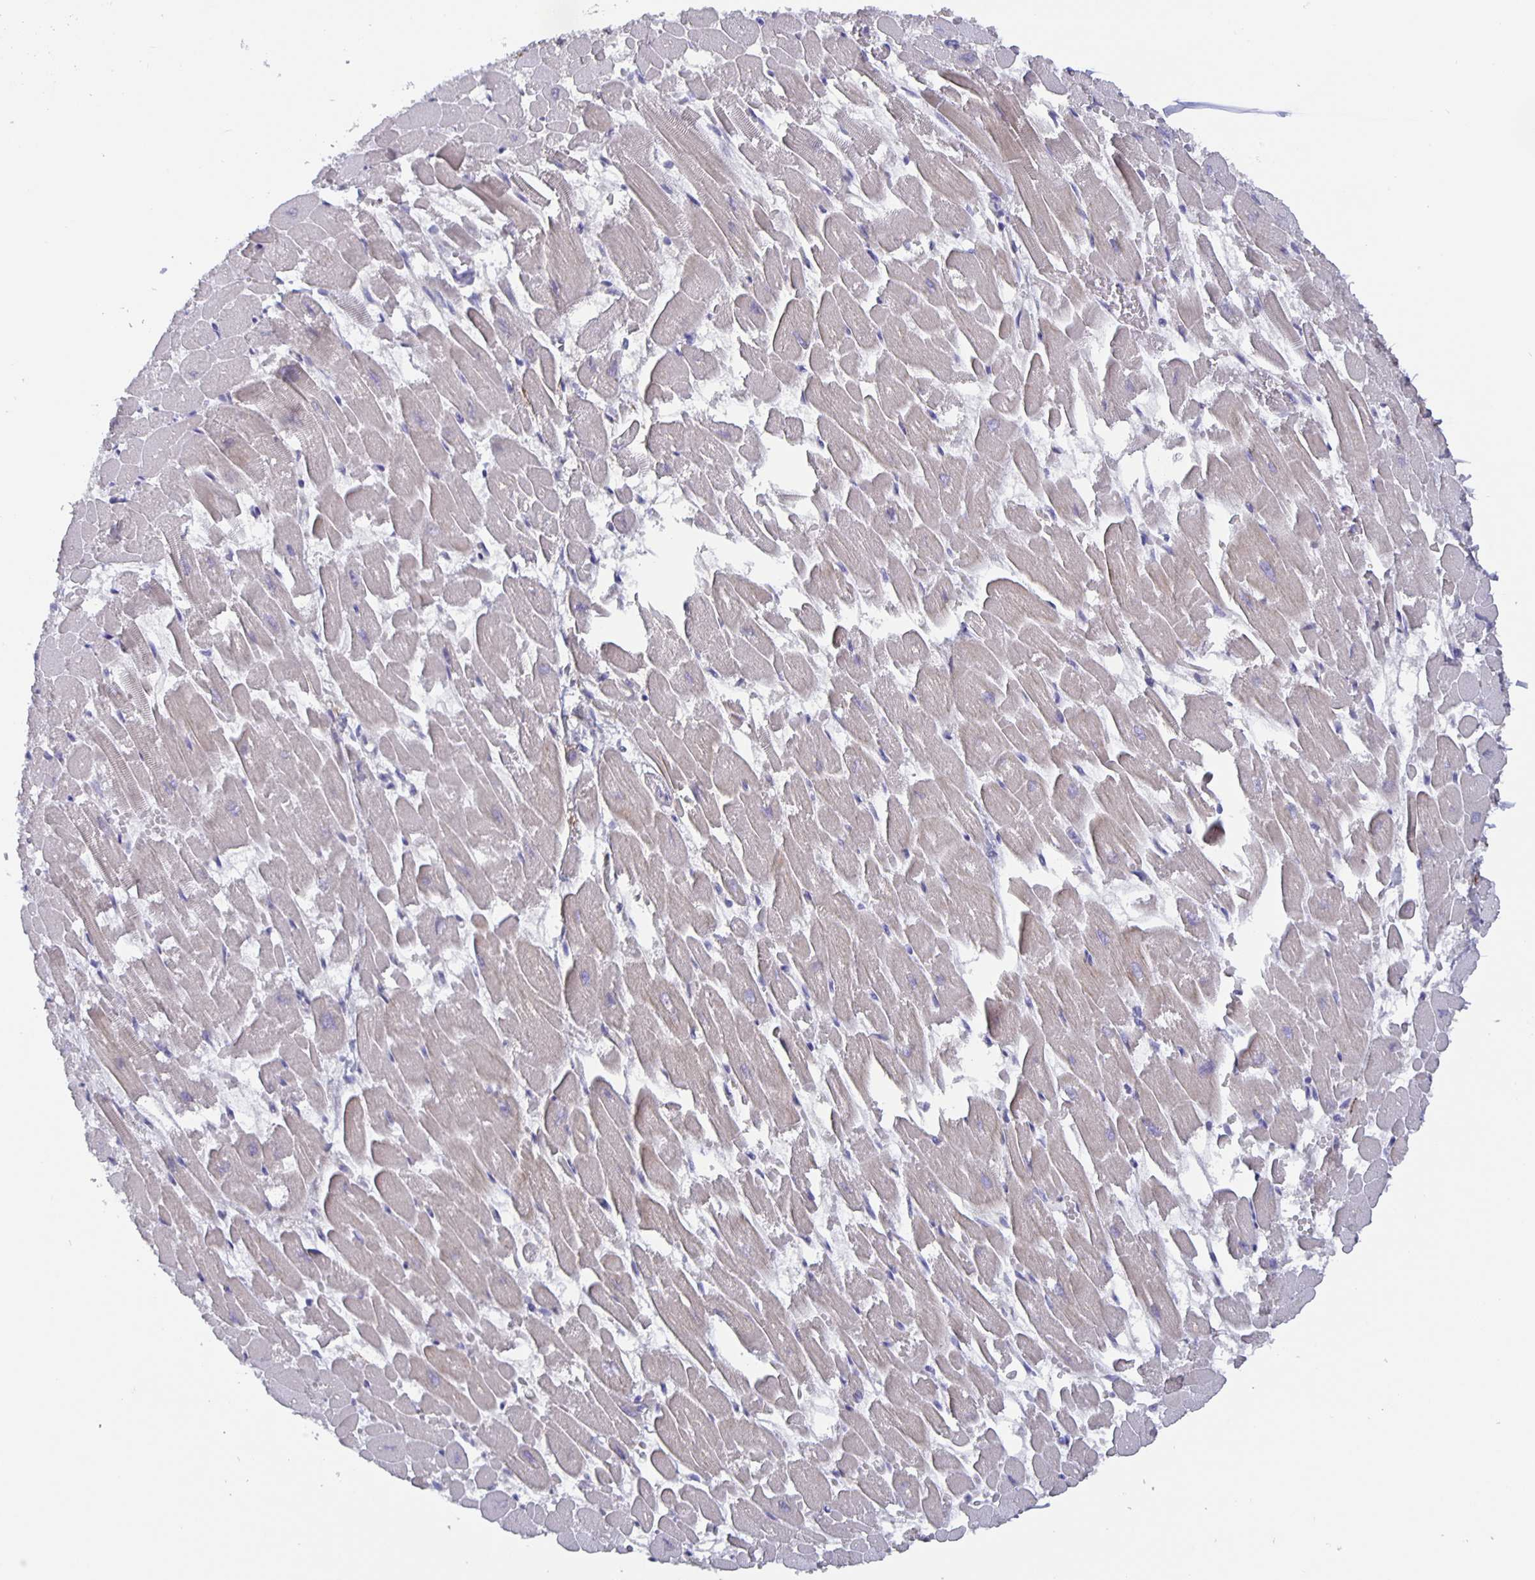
{"staining": {"intensity": "moderate", "quantity": "25%-75%", "location": "cytoplasmic/membranous"}, "tissue": "heart muscle", "cell_type": "Cardiomyocytes", "image_type": "normal", "snomed": [{"axis": "morphology", "description": "Normal tissue, NOS"}, {"axis": "topography", "description": "Heart"}], "caption": "The histopathology image displays immunohistochemical staining of unremarkable heart muscle. There is moderate cytoplasmic/membranous positivity is appreciated in approximately 25%-75% of cardiomyocytes.", "gene": "GDF15", "patient": {"sex": "female", "age": 52}}